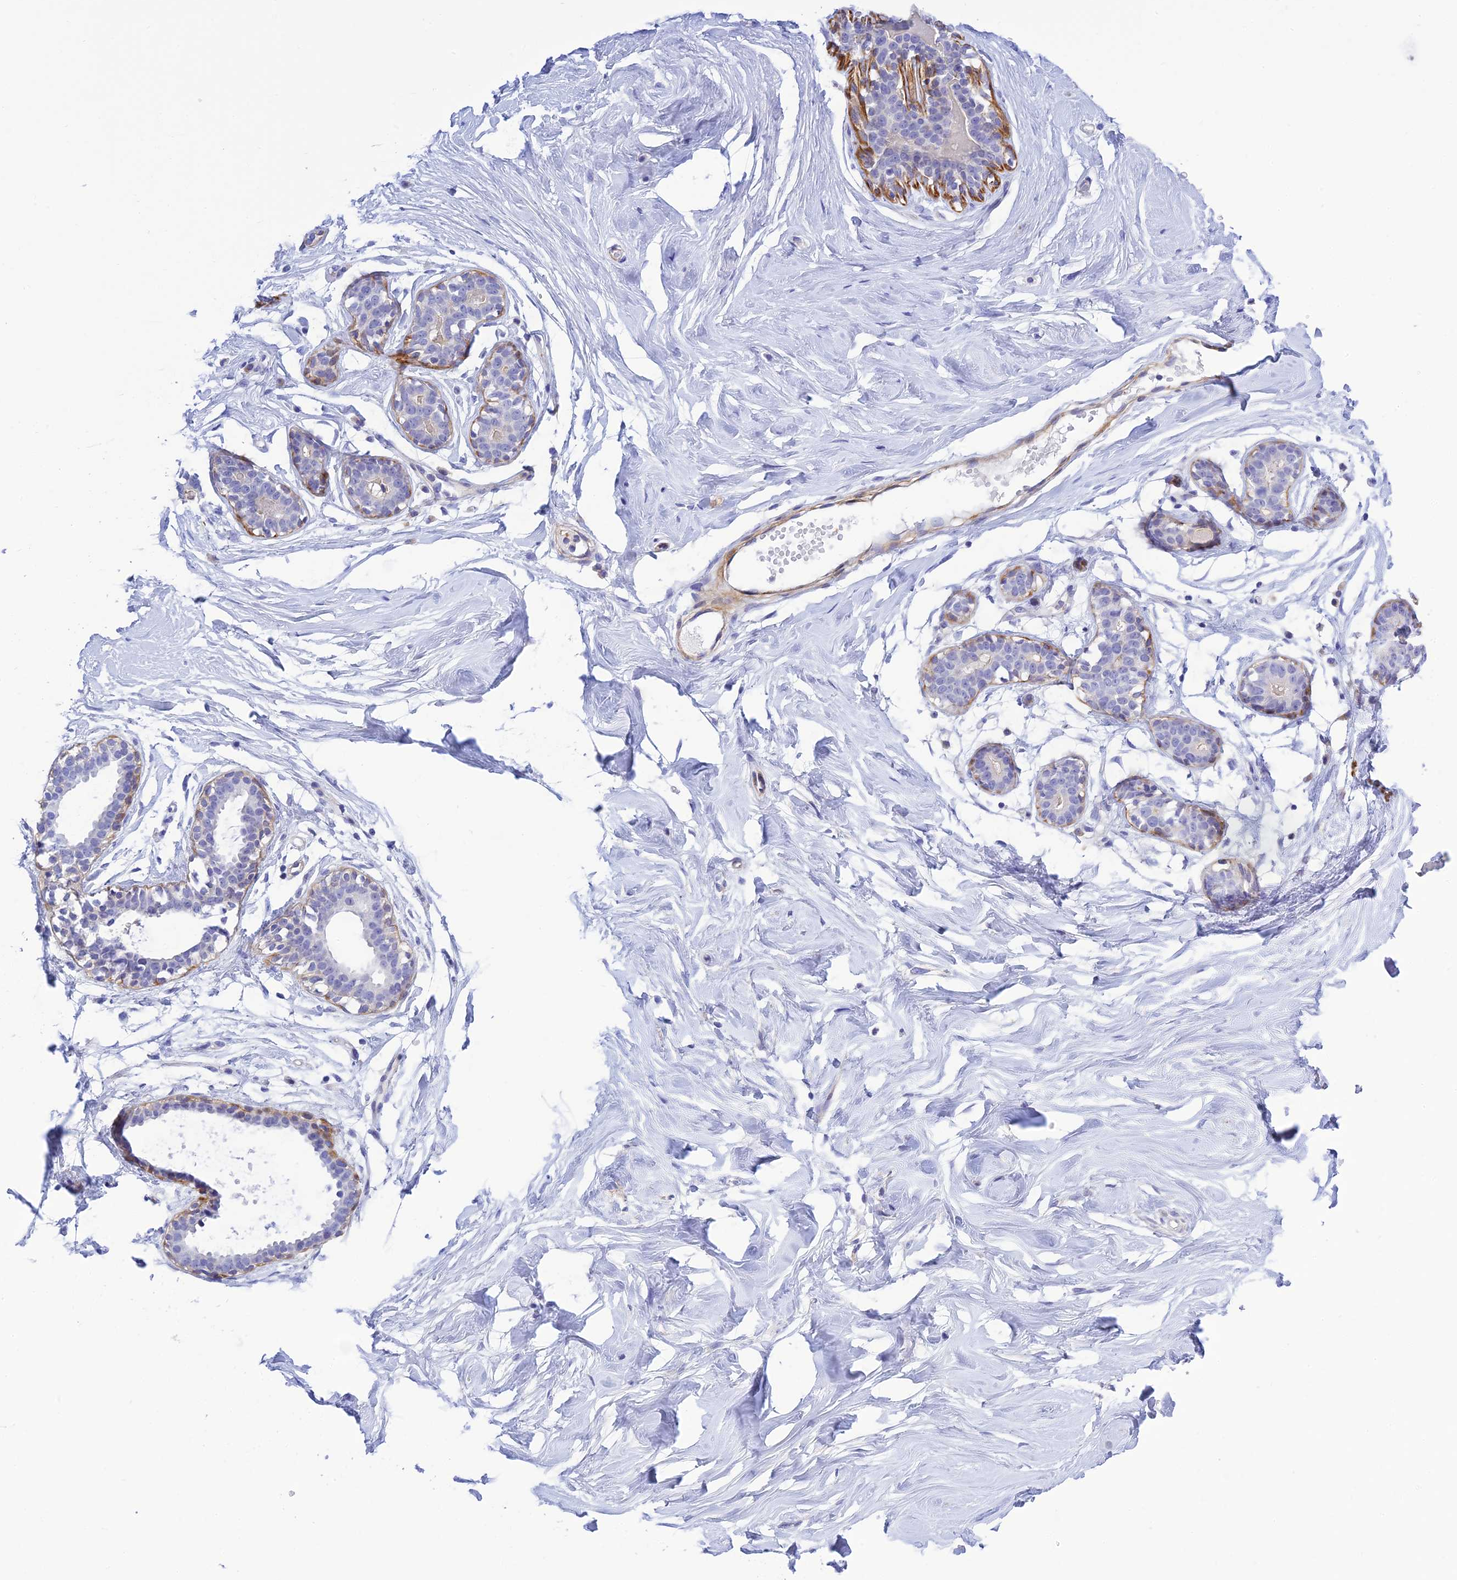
{"staining": {"intensity": "negative", "quantity": "none", "location": "none"}, "tissue": "breast", "cell_type": "Adipocytes", "image_type": "normal", "snomed": [{"axis": "morphology", "description": "Normal tissue, NOS"}, {"axis": "morphology", "description": "Adenoma, NOS"}, {"axis": "topography", "description": "Breast"}], "caption": "This is an IHC image of benign human breast. There is no expression in adipocytes.", "gene": "ZDHHC16", "patient": {"sex": "female", "age": 23}}